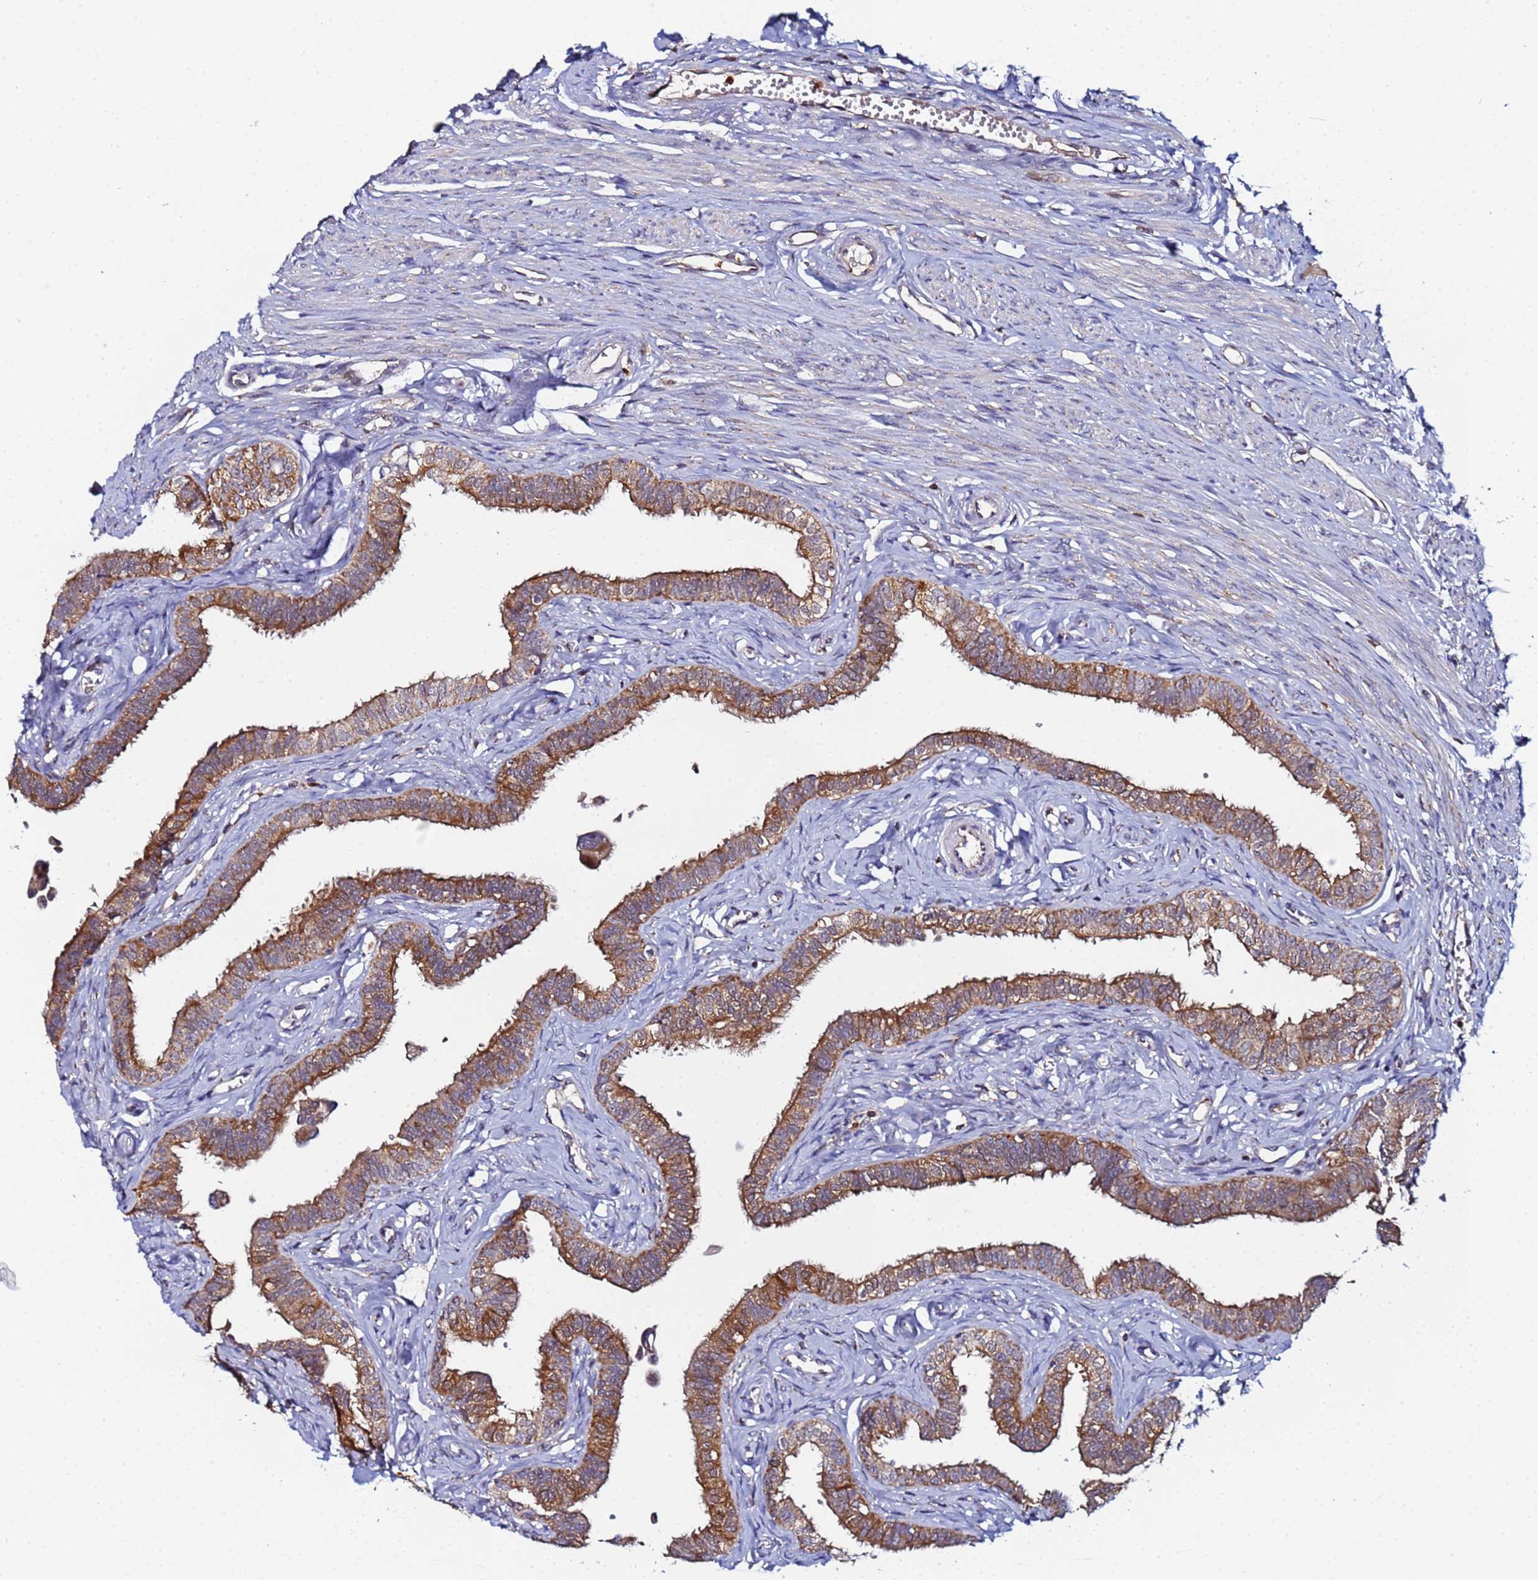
{"staining": {"intensity": "moderate", "quantity": ">75%", "location": "cytoplasmic/membranous"}, "tissue": "fallopian tube", "cell_type": "Glandular cells", "image_type": "normal", "snomed": [{"axis": "morphology", "description": "Normal tissue, NOS"}, {"axis": "morphology", "description": "Carcinoma, NOS"}, {"axis": "topography", "description": "Fallopian tube"}, {"axis": "topography", "description": "Ovary"}], "caption": "Immunohistochemistry staining of benign fallopian tube, which reveals medium levels of moderate cytoplasmic/membranous staining in about >75% of glandular cells indicating moderate cytoplasmic/membranous protein positivity. The staining was performed using DAB (brown) for protein detection and nuclei were counterstained in hematoxylin (blue).", "gene": "CCDC127", "patient": {"sex": "female", "age": 59}}